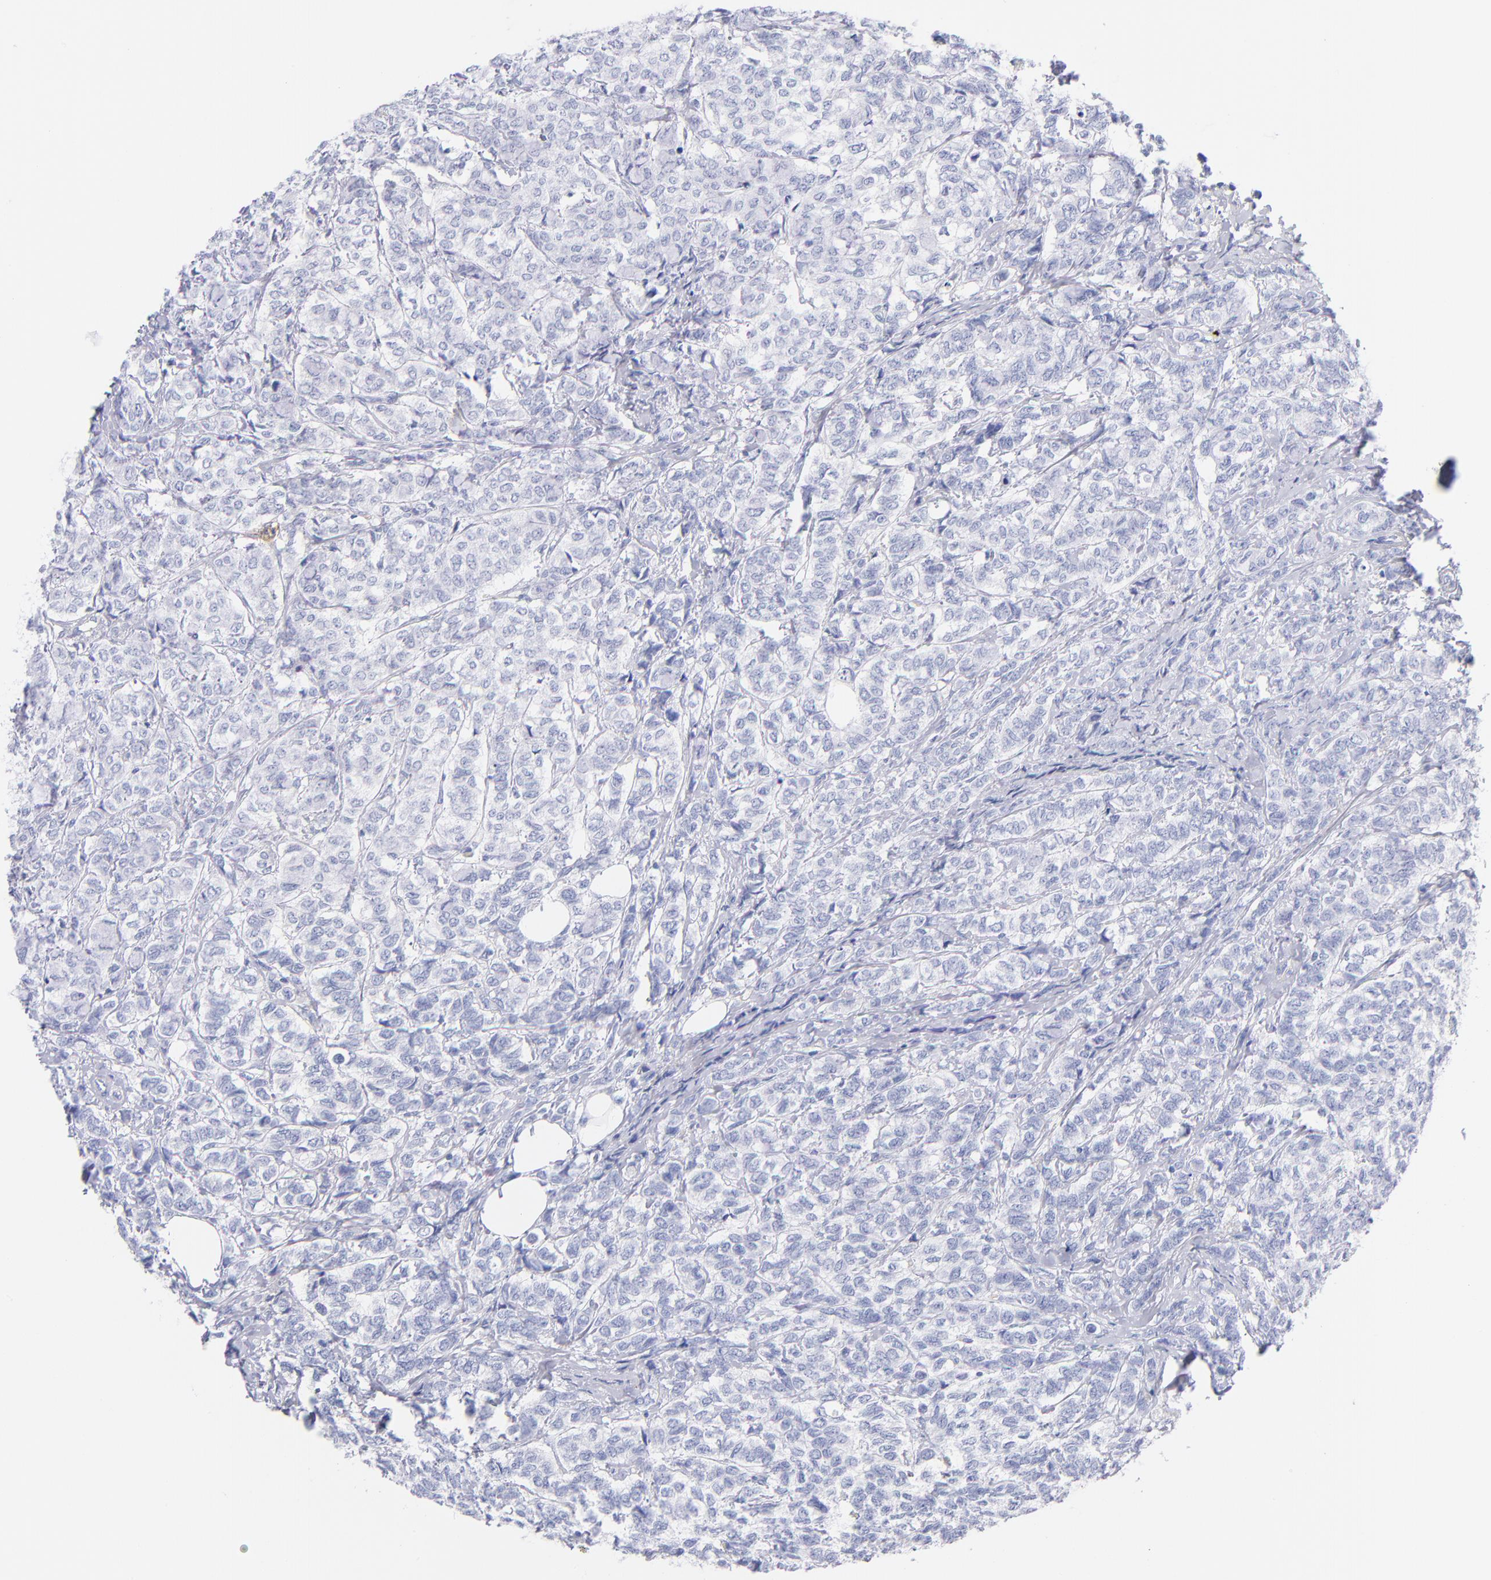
{"staining": {"intensity": "negative", "quantity": "none", "location": "none"}, "tissue": "breast cancer", "cell_type": "Tumor cells", "image_type": "cancer", "snomed": [{"axis": "morphology", "description": "Lobular carcinoma"}, {"axis": "topography", "description": "Breast"}], "caption": "Immunohistochemistry of human breast cancer exhibits no expression in tumor cells.", "gene": "HP", "patient": {"sex": "female", "age": 60}}